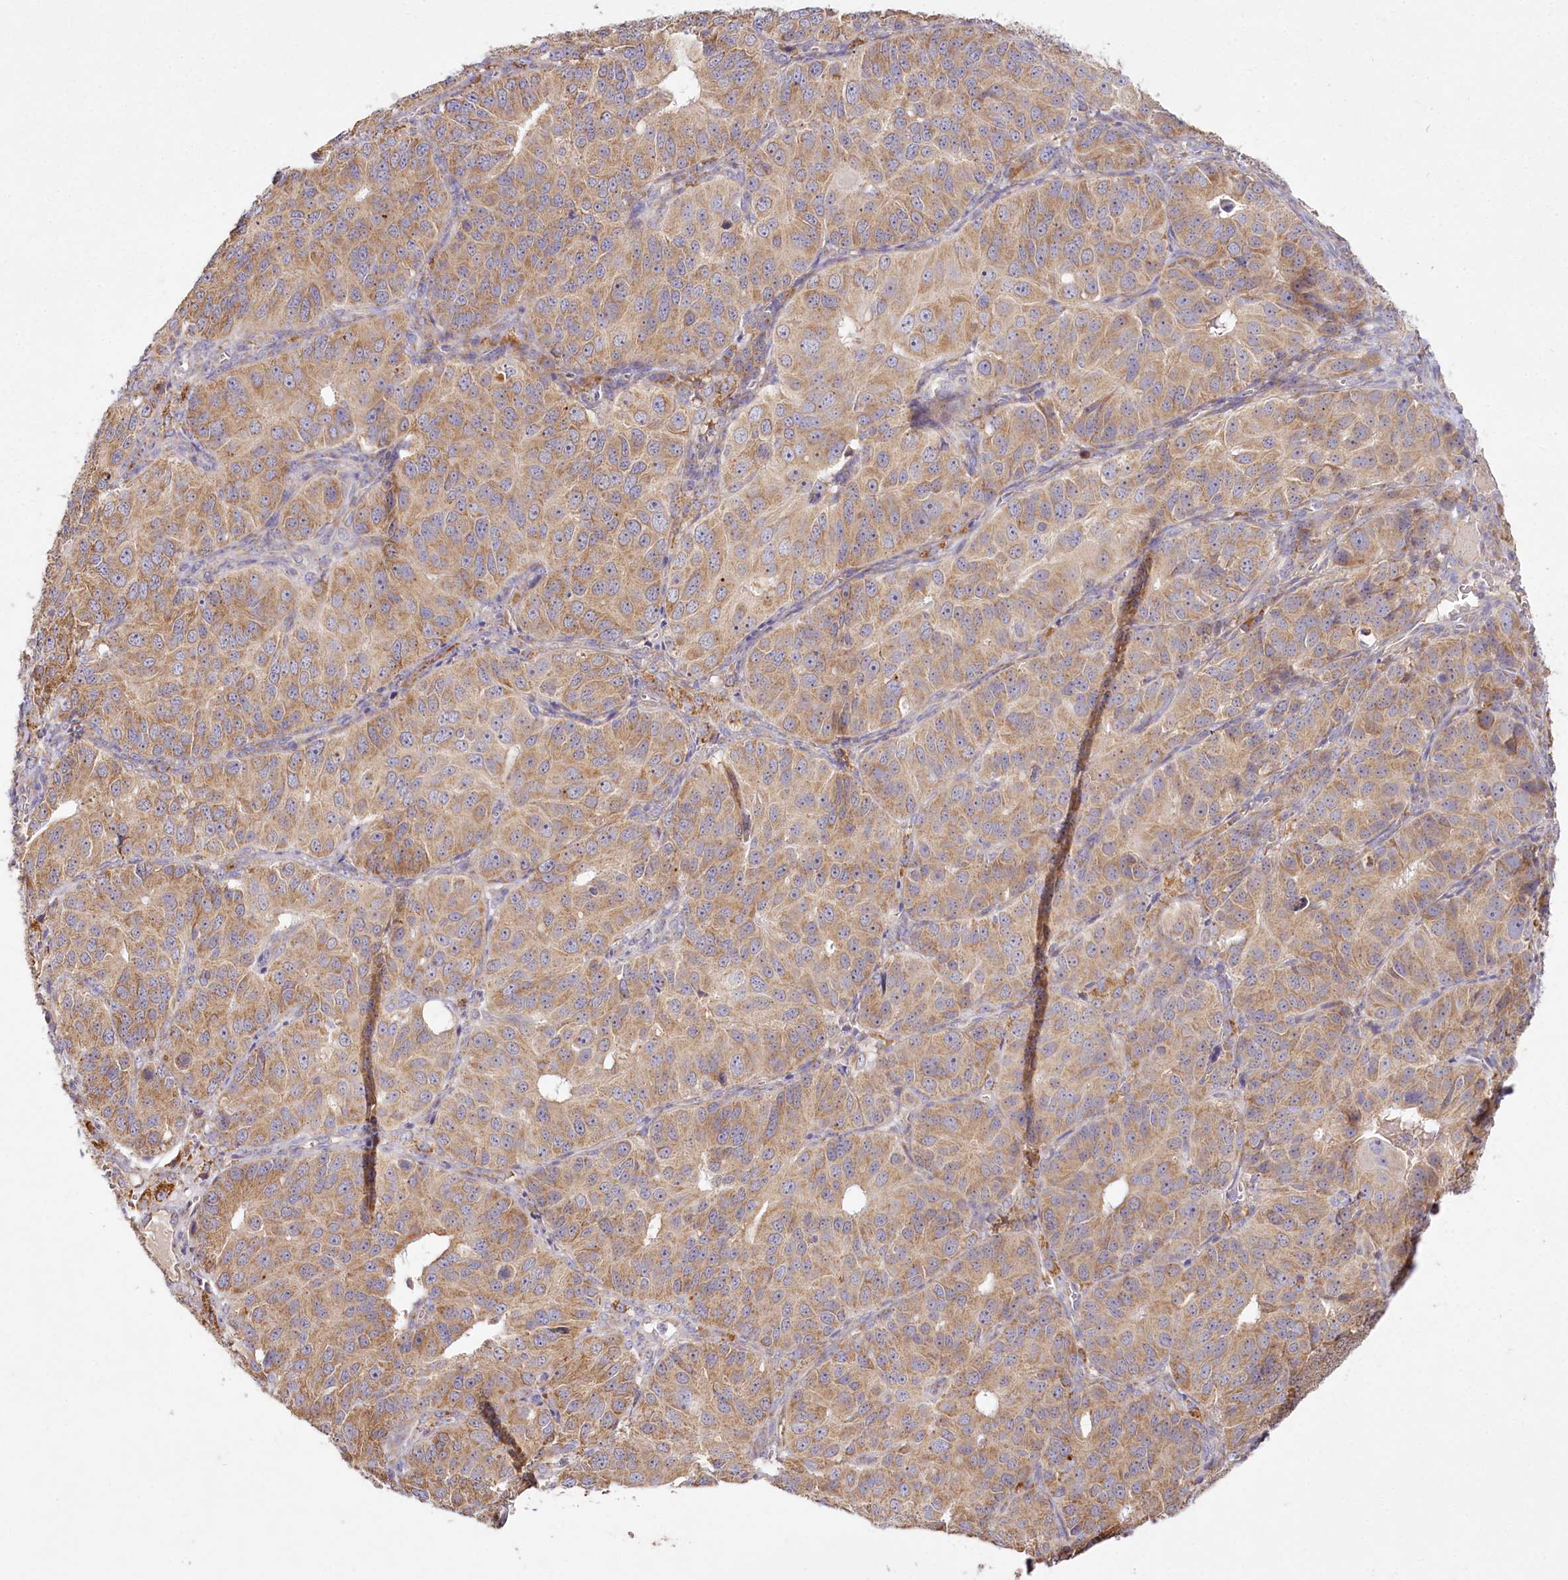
{"staining": {"intensity": "moderate", "quantity": ">75%", "location": "cytoplasmic/membranous"}, "tissue": "ovarian cancer", "cell_type": "Tumor cells", "image_type": "cancer", "snomed": [{"axis": "morphology", "description": "Carcinoma, endometroid"}, {"axis": "topography", "description": "Ovary"}], "caption": "Protein analysis of ovarian cancer (endometroid carcinoma) tissue demonstrates moderate cytoplasmic/membranous positivity in approximately >75% of tumor cells.", "gene": "ACOX2", "patient": {"sex": "female", "age": 51}}